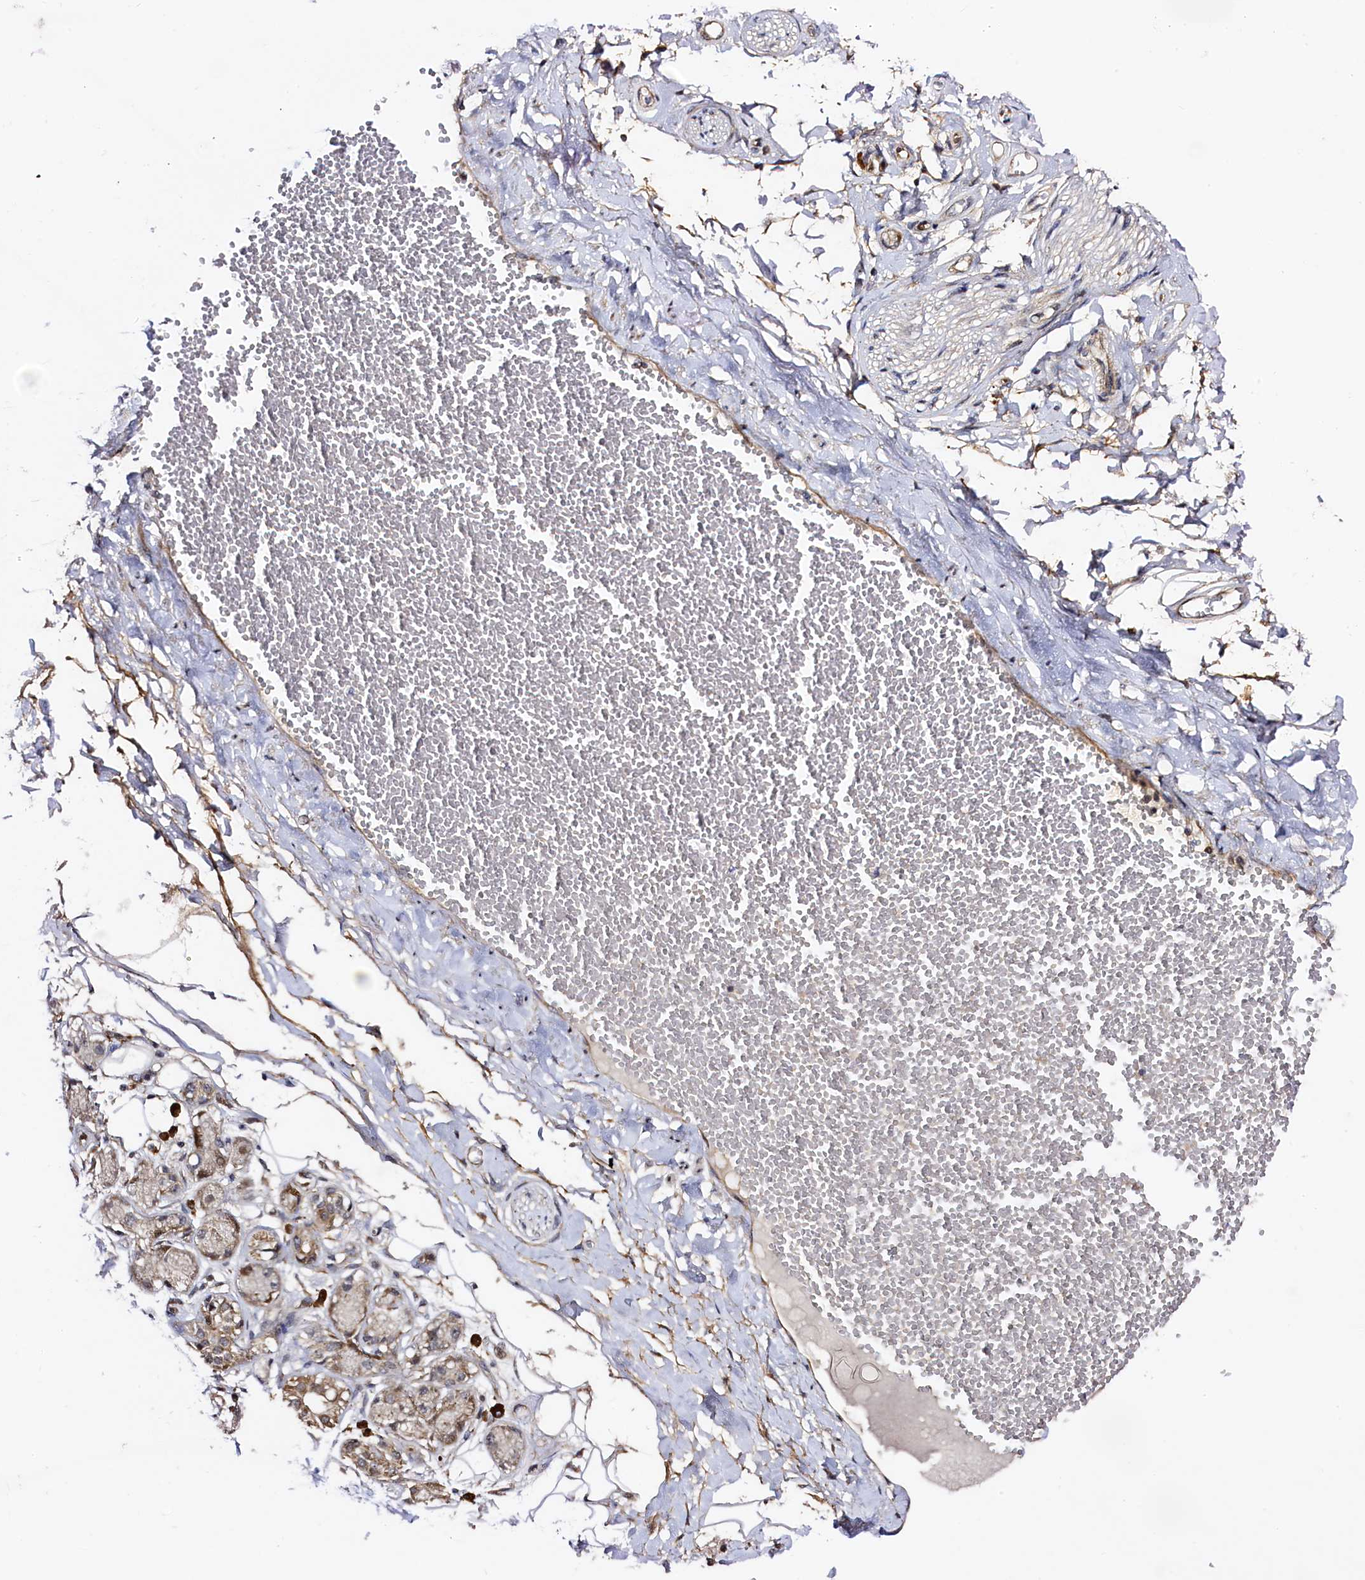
{"staining": {"intensity": "weak", "quantity": "<25%", "location": "cytoplasmic/membranous"}, "tissue": "adipose tissue", "cell_type": "Adipocytes", "image_type": "normal", "snomed": [{"axis": "morphology", "description": "Normal tissue, NOS"}, {"axis": "morphology", "description": "Inflammation, NOS"}, {"axis": "topography", "description": "Salivary gland"}, {"axis": "topography", "description": "Peripheral nerve tissue"}], "caption": "Immunohistochemistry of normal human adipose tissue reveals no positivity in adipocytes.", "gene": "RBFA", "patient": {"sex": "female", "age": 75}}